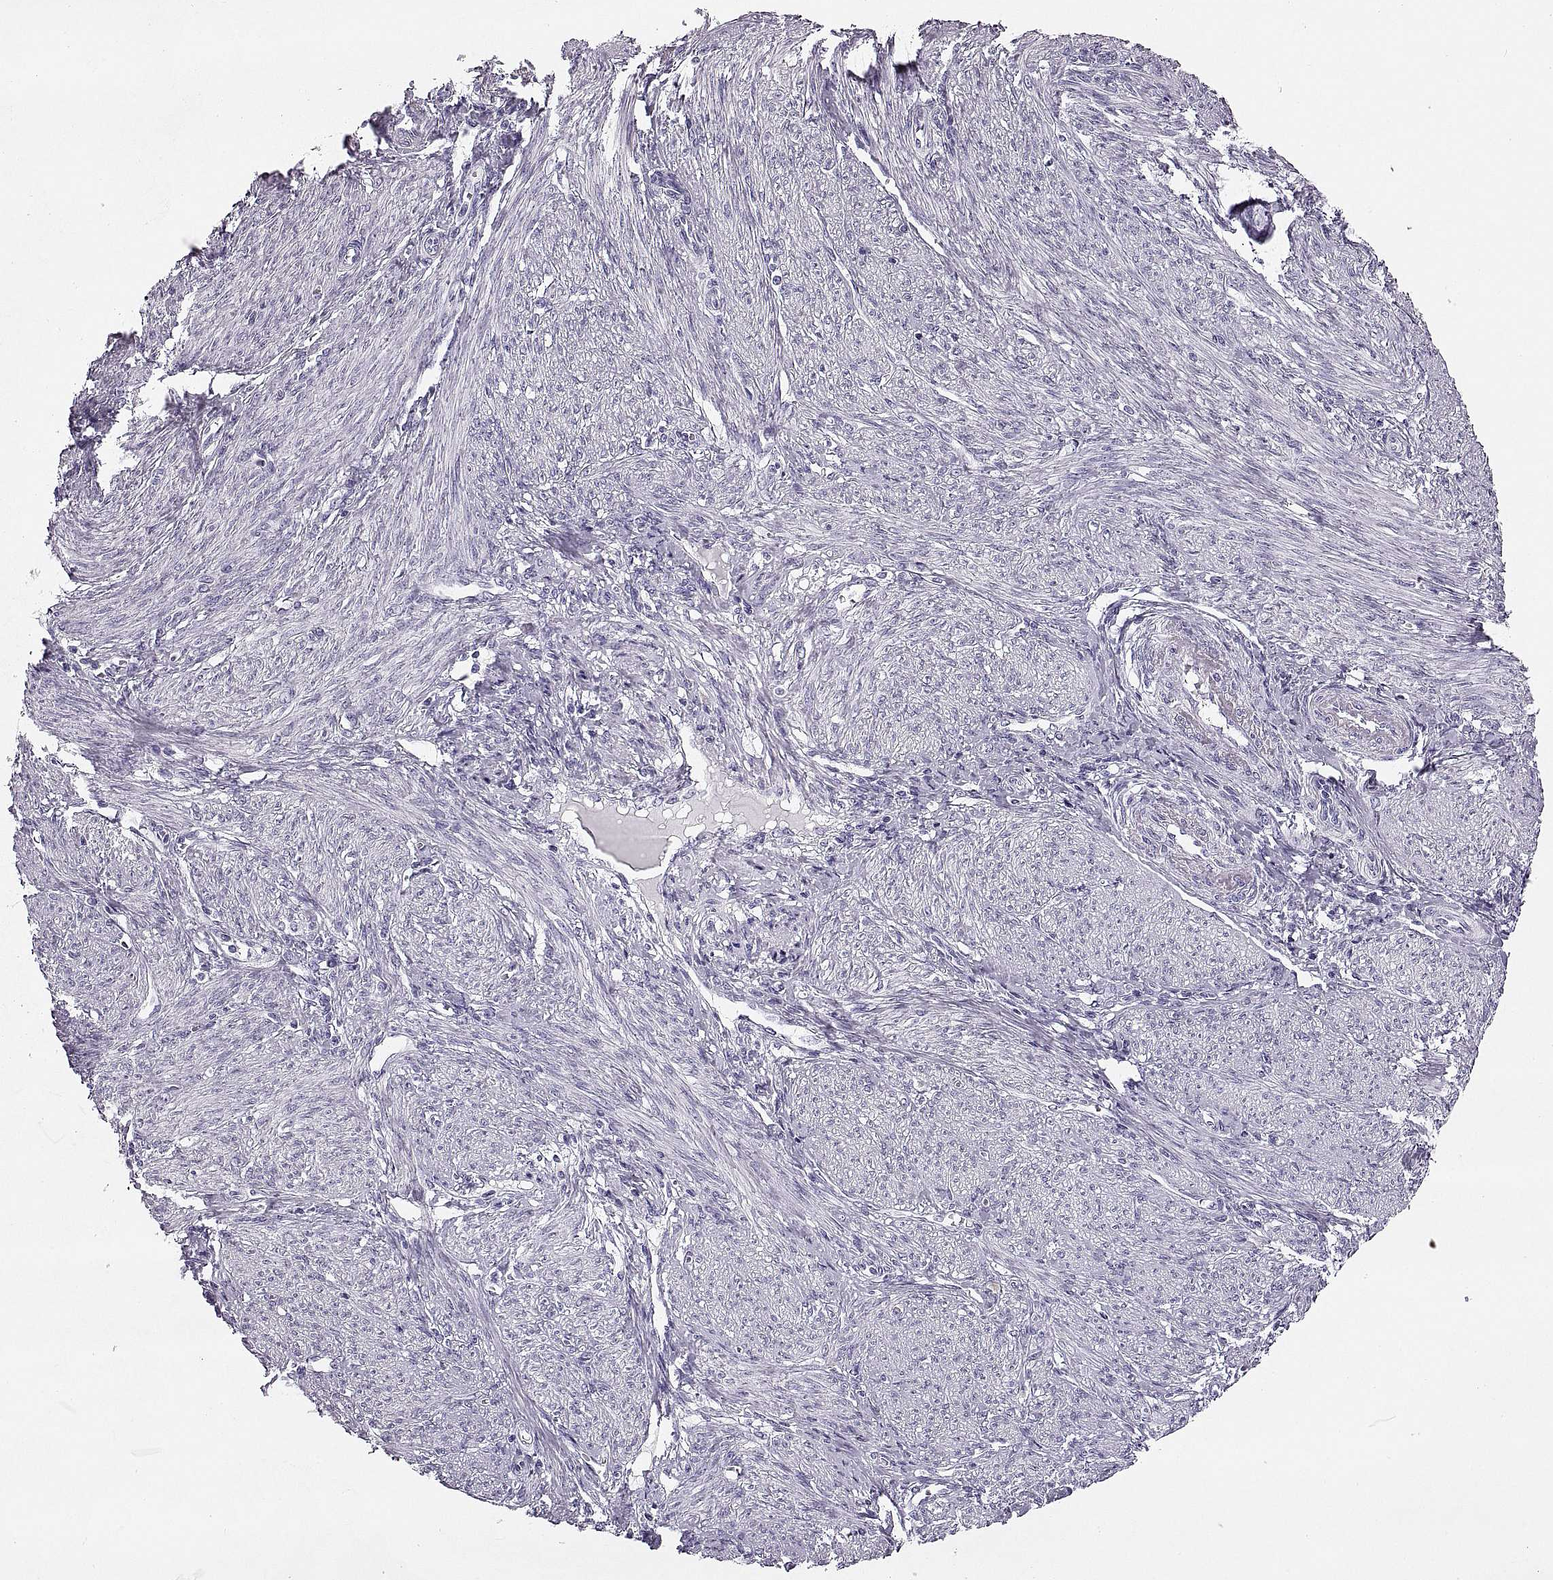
{"staining": {"intensity": "negative", "quantity": "none", "location": "none"}, "tissue": "endometrial cancer", "cell_type": "Tumor cells", "image_type": "cancer", "snomed": [{"axis": "morphology", "description": "Adenocarcinoma, NOS"}, {"axis": "topography", "description": "Endometrium"}], "caption": "This is a image of IHC staining of endometrial adenocarcinoma, which shows no expression in tumor cells.", "gene": "MILR1", "patient": {"sex": "female", "age": 68}}